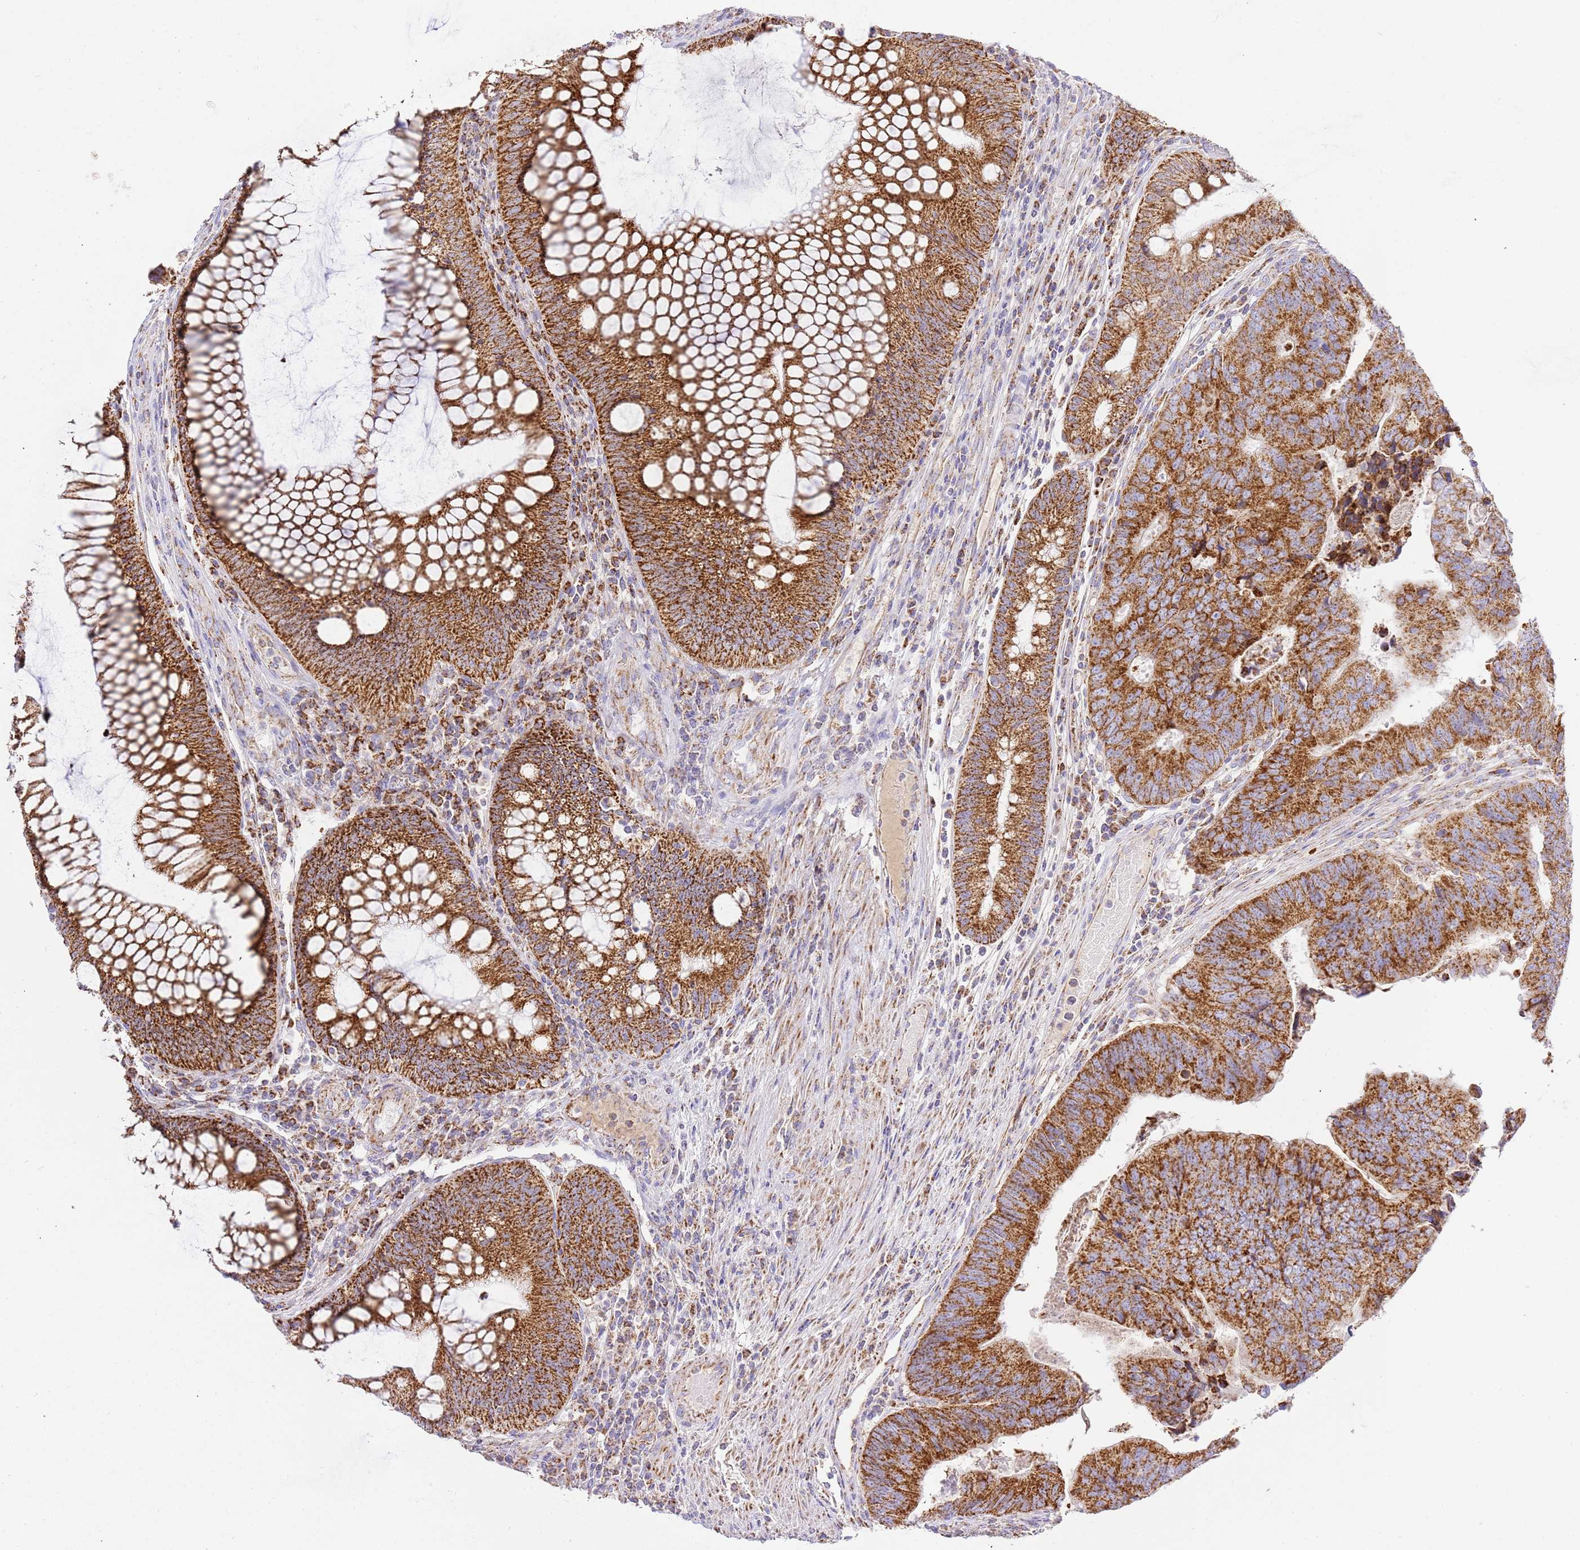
{"staining": {"intensity": "strong", "quantity": ">75%", "location": "cytoplasmic/membranous"}, "tissue": "colorectal cancer", "cell_type": "Tumor cells", "image_type": "cancer", "snomed": [{"axis": "morphology", "description": "Adenocarcinoma, NOS"}, {"axis": "topography", "description": "Colon"}], "caption": "A histopathology image of adenocarcinoma (colorectal) stained for a protein reveals strong cytoplasmic/membranous brown staining in tumor cells.", "gene": "ZBTB39", "patient": {"sex": "female", "age": 67}}